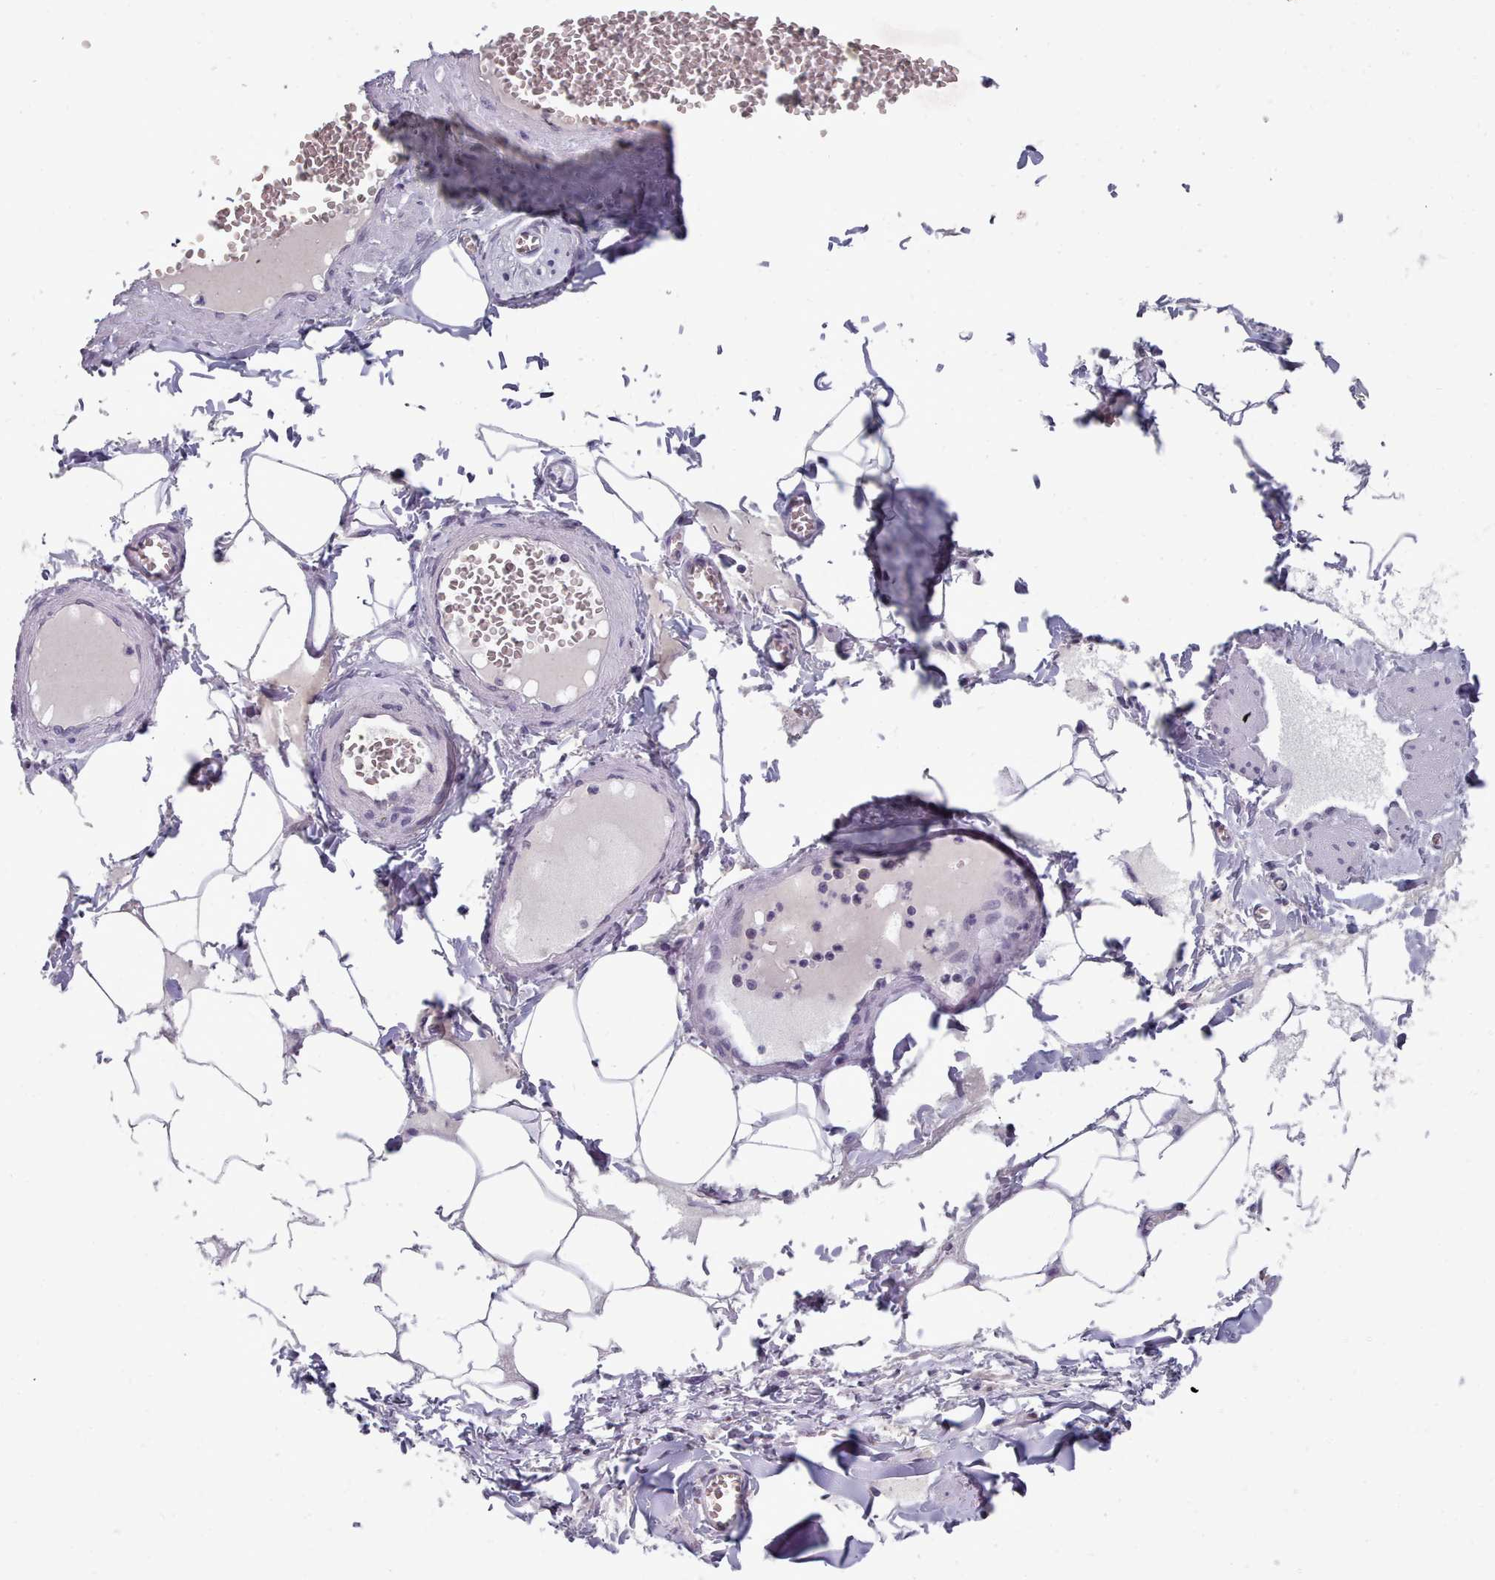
{"staining": {"intensity": "negative", "quantity": "none", "location": "none"}, "tissue": "adipose tissue", "cell_type": "Adipocytes", "image_type": "normal", "snomed": [{"axis": "morphology", "description": "Normal tissue, NOS"}, {"axis": "topography", "description": "Soft tissue"}, {"axis": "topography", "description": "Adipose tissue"}, {"axis": "topography", "description": "Vascular tissue"}, {"axis": "topography", "description": "Peripheral nerve tissue"}], "caption": "The image displays no staining of adipocytes in normal adipose tissue. (DAB IHC, high magnification).", "gene": "GINS1", "patient": {"sex": "male", "age": 46}}